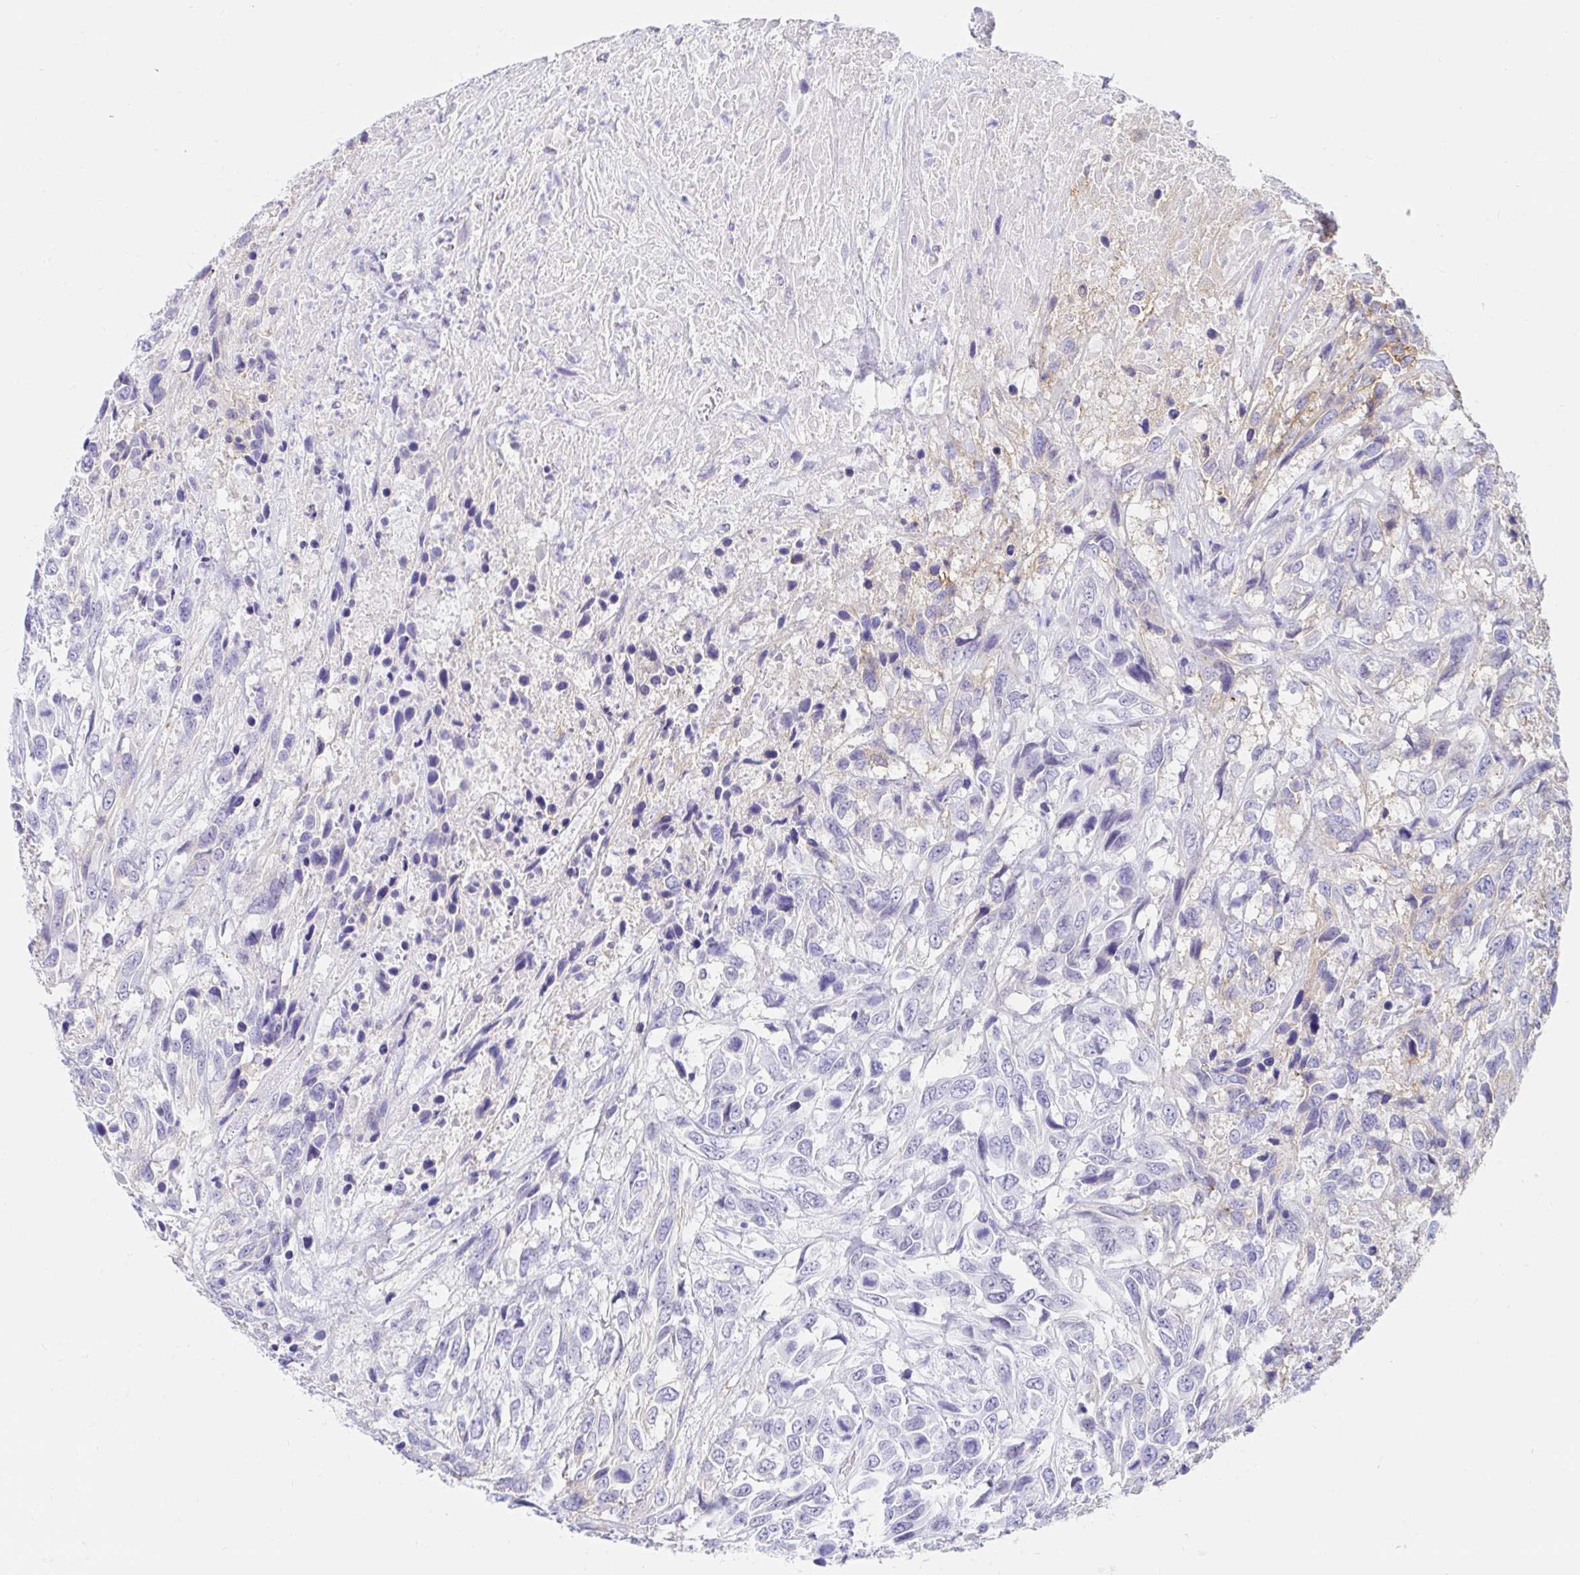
{"staining": {"intensity": "negative", "quantity": "none", "location": "none"}, "tissue": "urothelial cancer", "cell_type": "Tumor cells", "image_type": "cancer", "snomed": [{"axis": "morphology", "description": "Urothelial carcinoma, High grade"}, {"axis": "topography", "description": "Urinary bladder"}], "caption": "A histopathology image of urothelial cancer stained for a protein reveals no brown staining in tumor cells.", "gene": "OR6T1", "patient": {"sex": "female", "age": 70}}